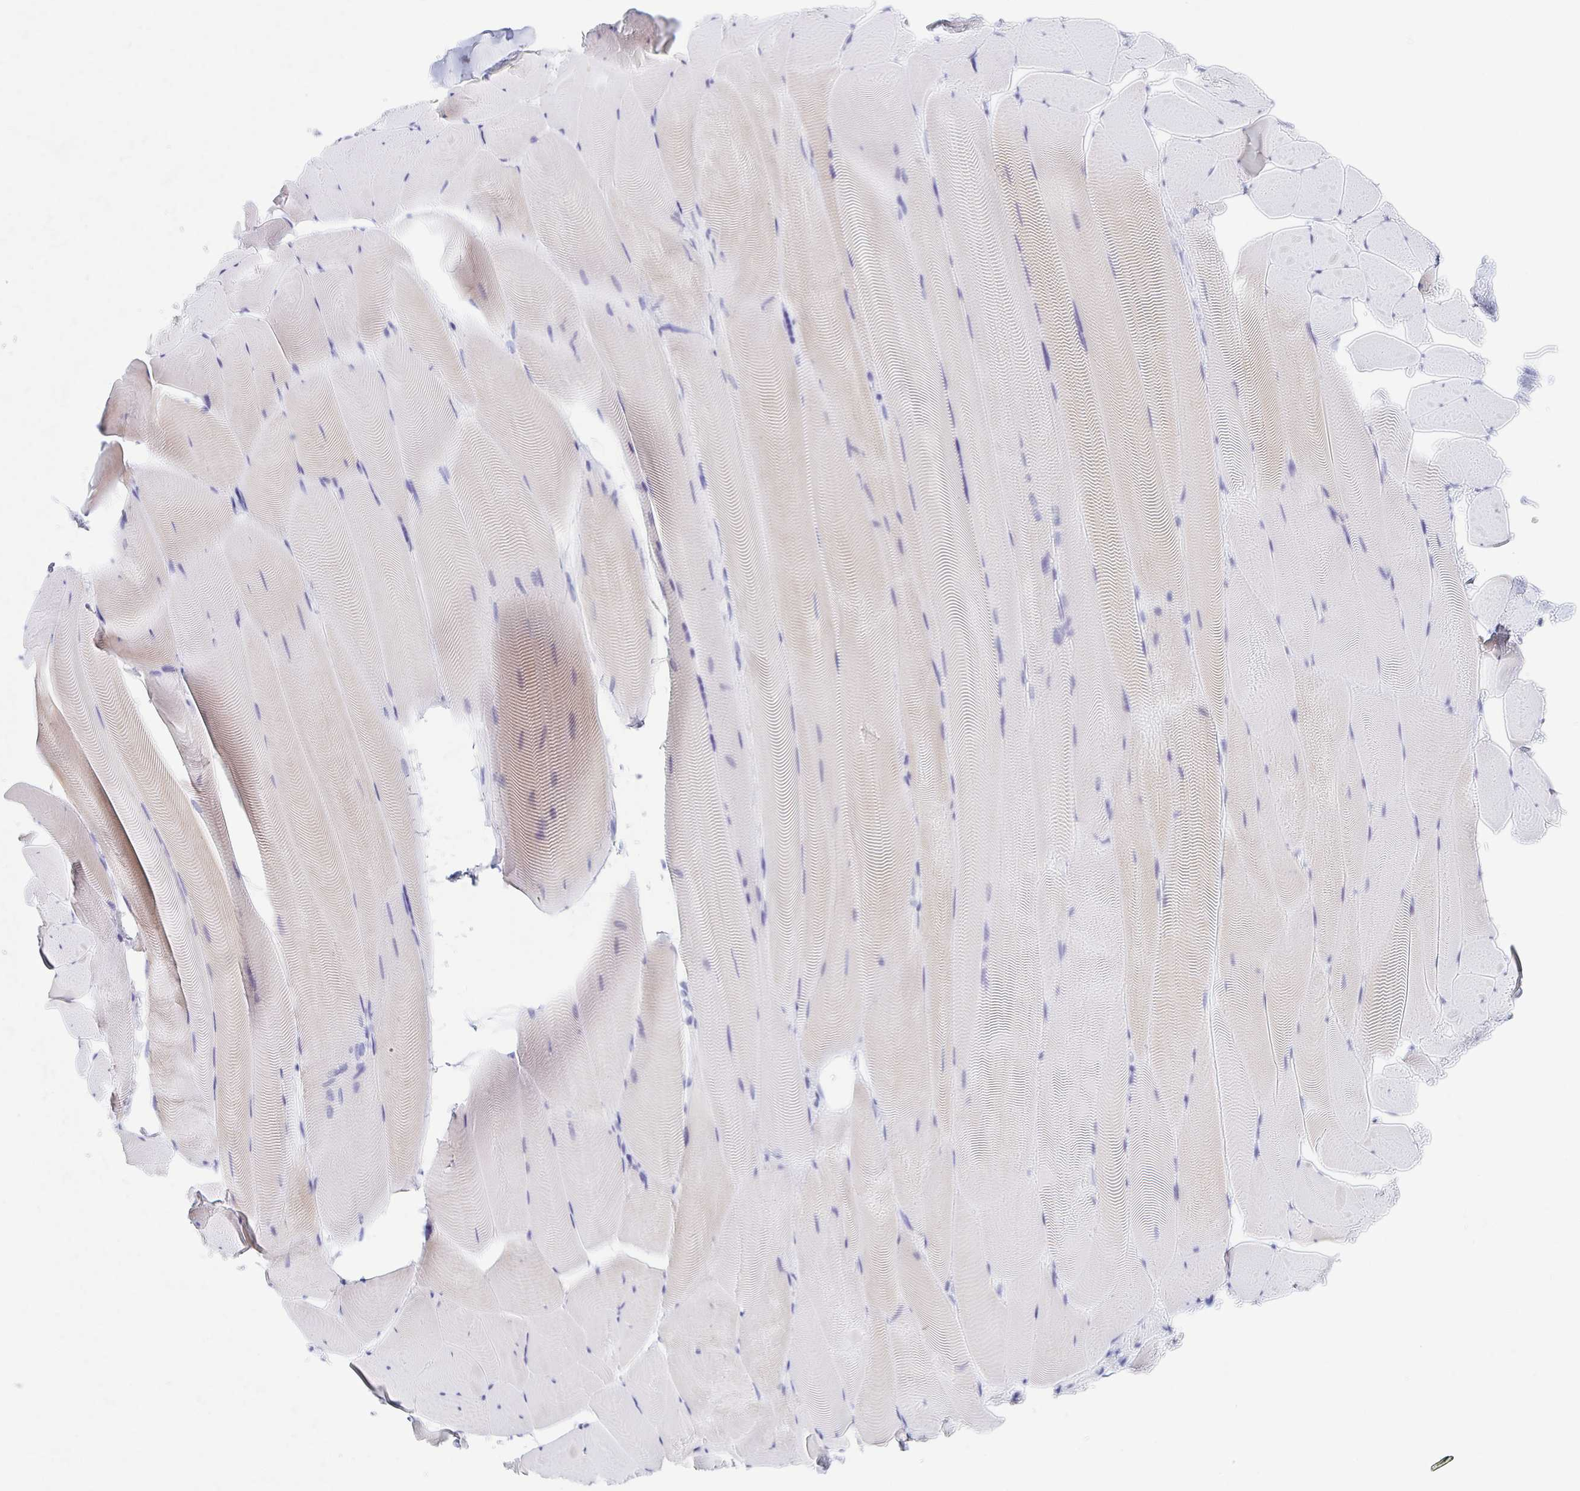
{"staining": {"intensity": "weak", "quantity": "<25%", "location": "cytoplasmic/membranous"}, "tissue": "skeletal muscle", "cell_type": "Myocytes", "image_type": "normal", "snomed": [{"axis": "morphology", "description": "Normal tissue, NOS"}, {"axis": "topography", "description": "Skeletal muscle"}], "caption": "Protein analysis of benign skeletal muscle reveals no significant expression in myocytes.", "gene": "DMBT1", "patient": {"sex": "female", "age": 64}}